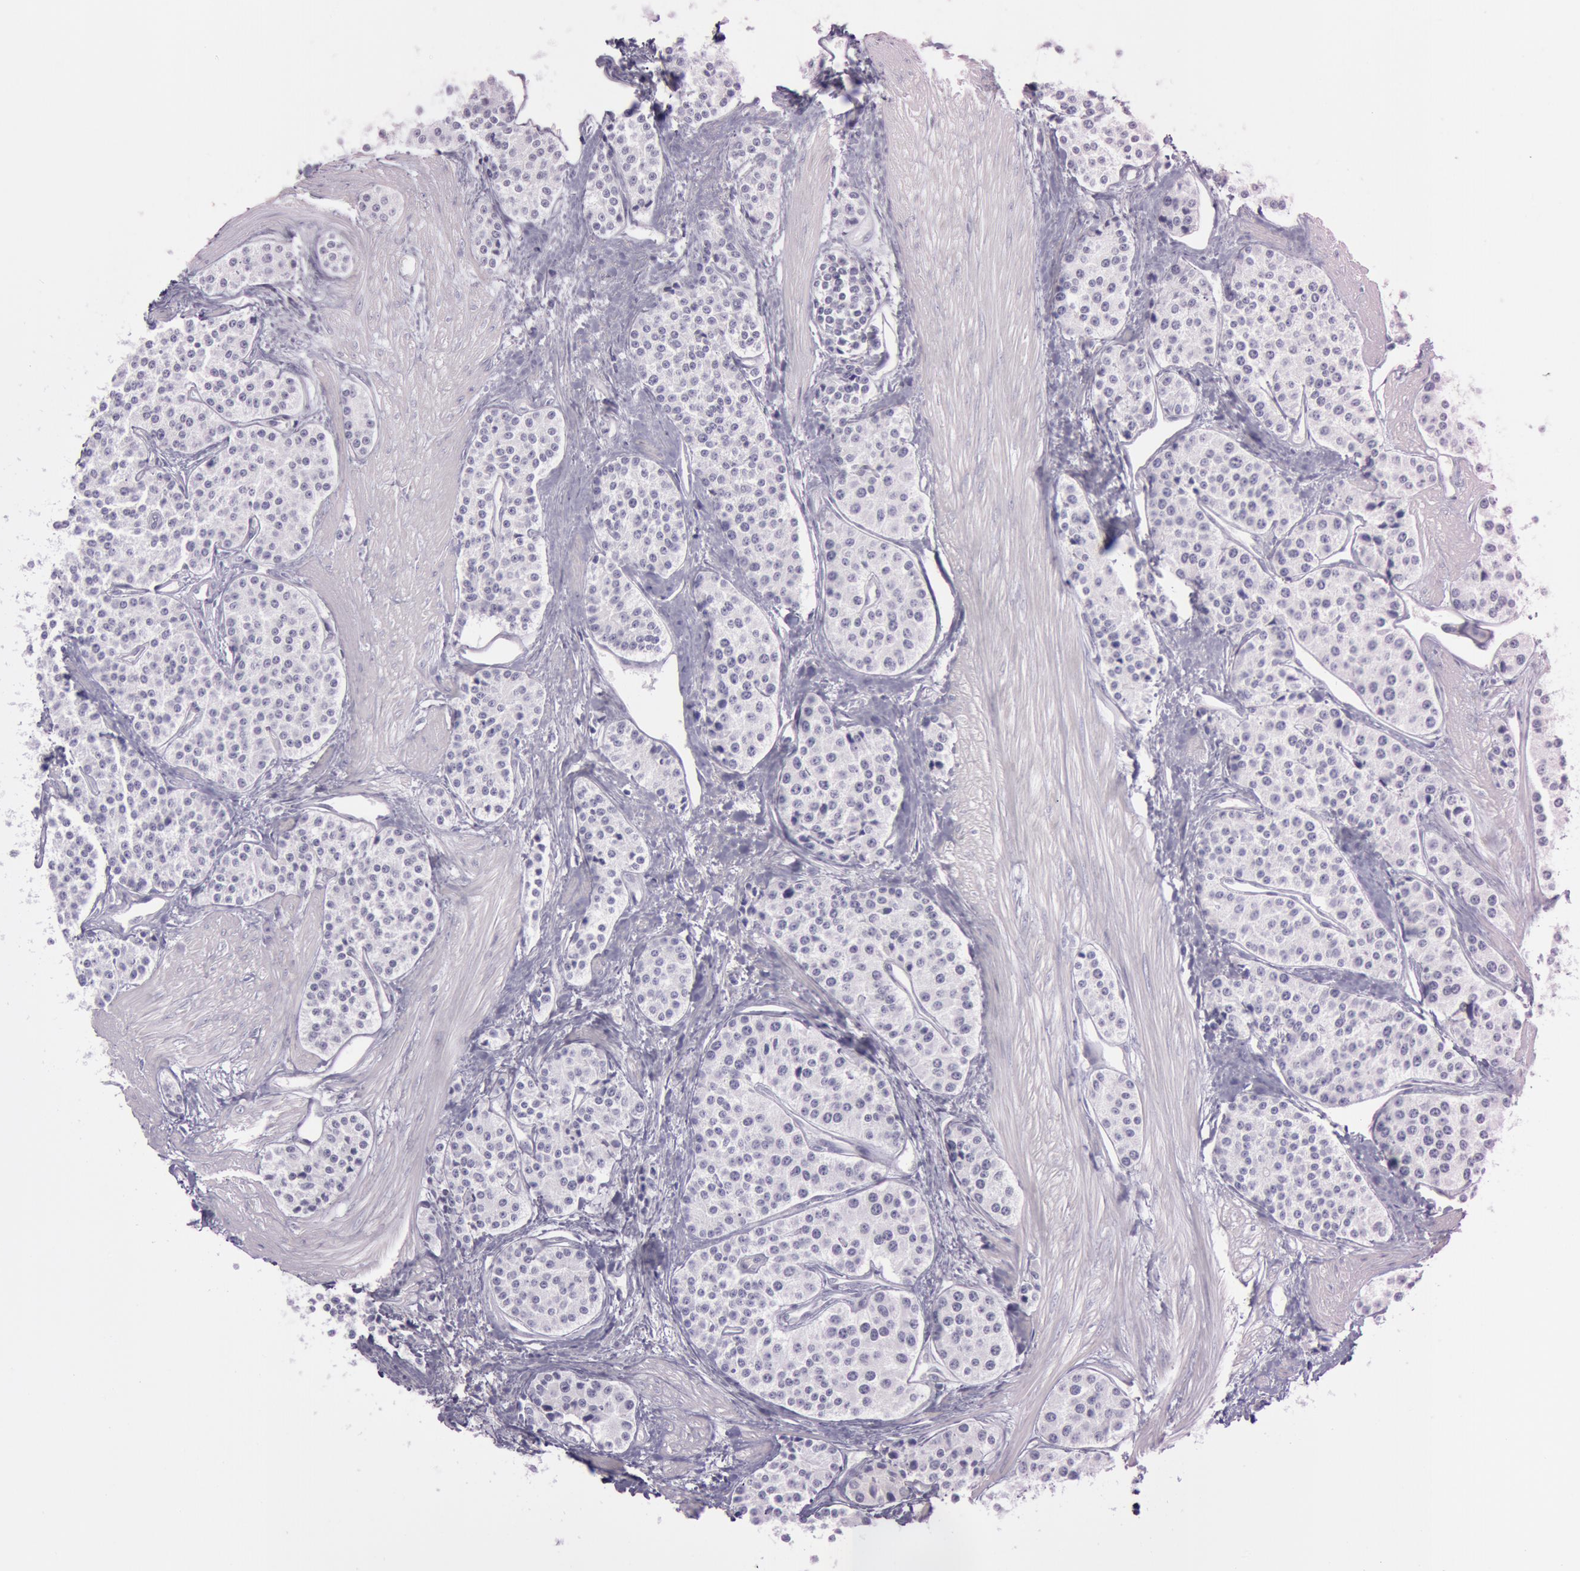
{"staining": {"intensity": "negative", "quantity": "none", "location": "none"}, "tissue": "carcinoid", "cell_type": "Tumor cells", "image_type": "cancer", "snomed": [{"axis": "morphology", "description": "Carcinoid, malignant, NOS"}, {"axis": "topography", "description": "Stomach"}], "caption": "Immunohistochemistry (IHC) micrograph of malignant carcinoid stained for a protein (brown), which shows no expression in tumor cells. (DAB (3,3'-diaminobenzidine) immunohistochemistry (IHC), high magnification).", "gene": "S100A7", "patient": {"sex": "female", "age": 76}}